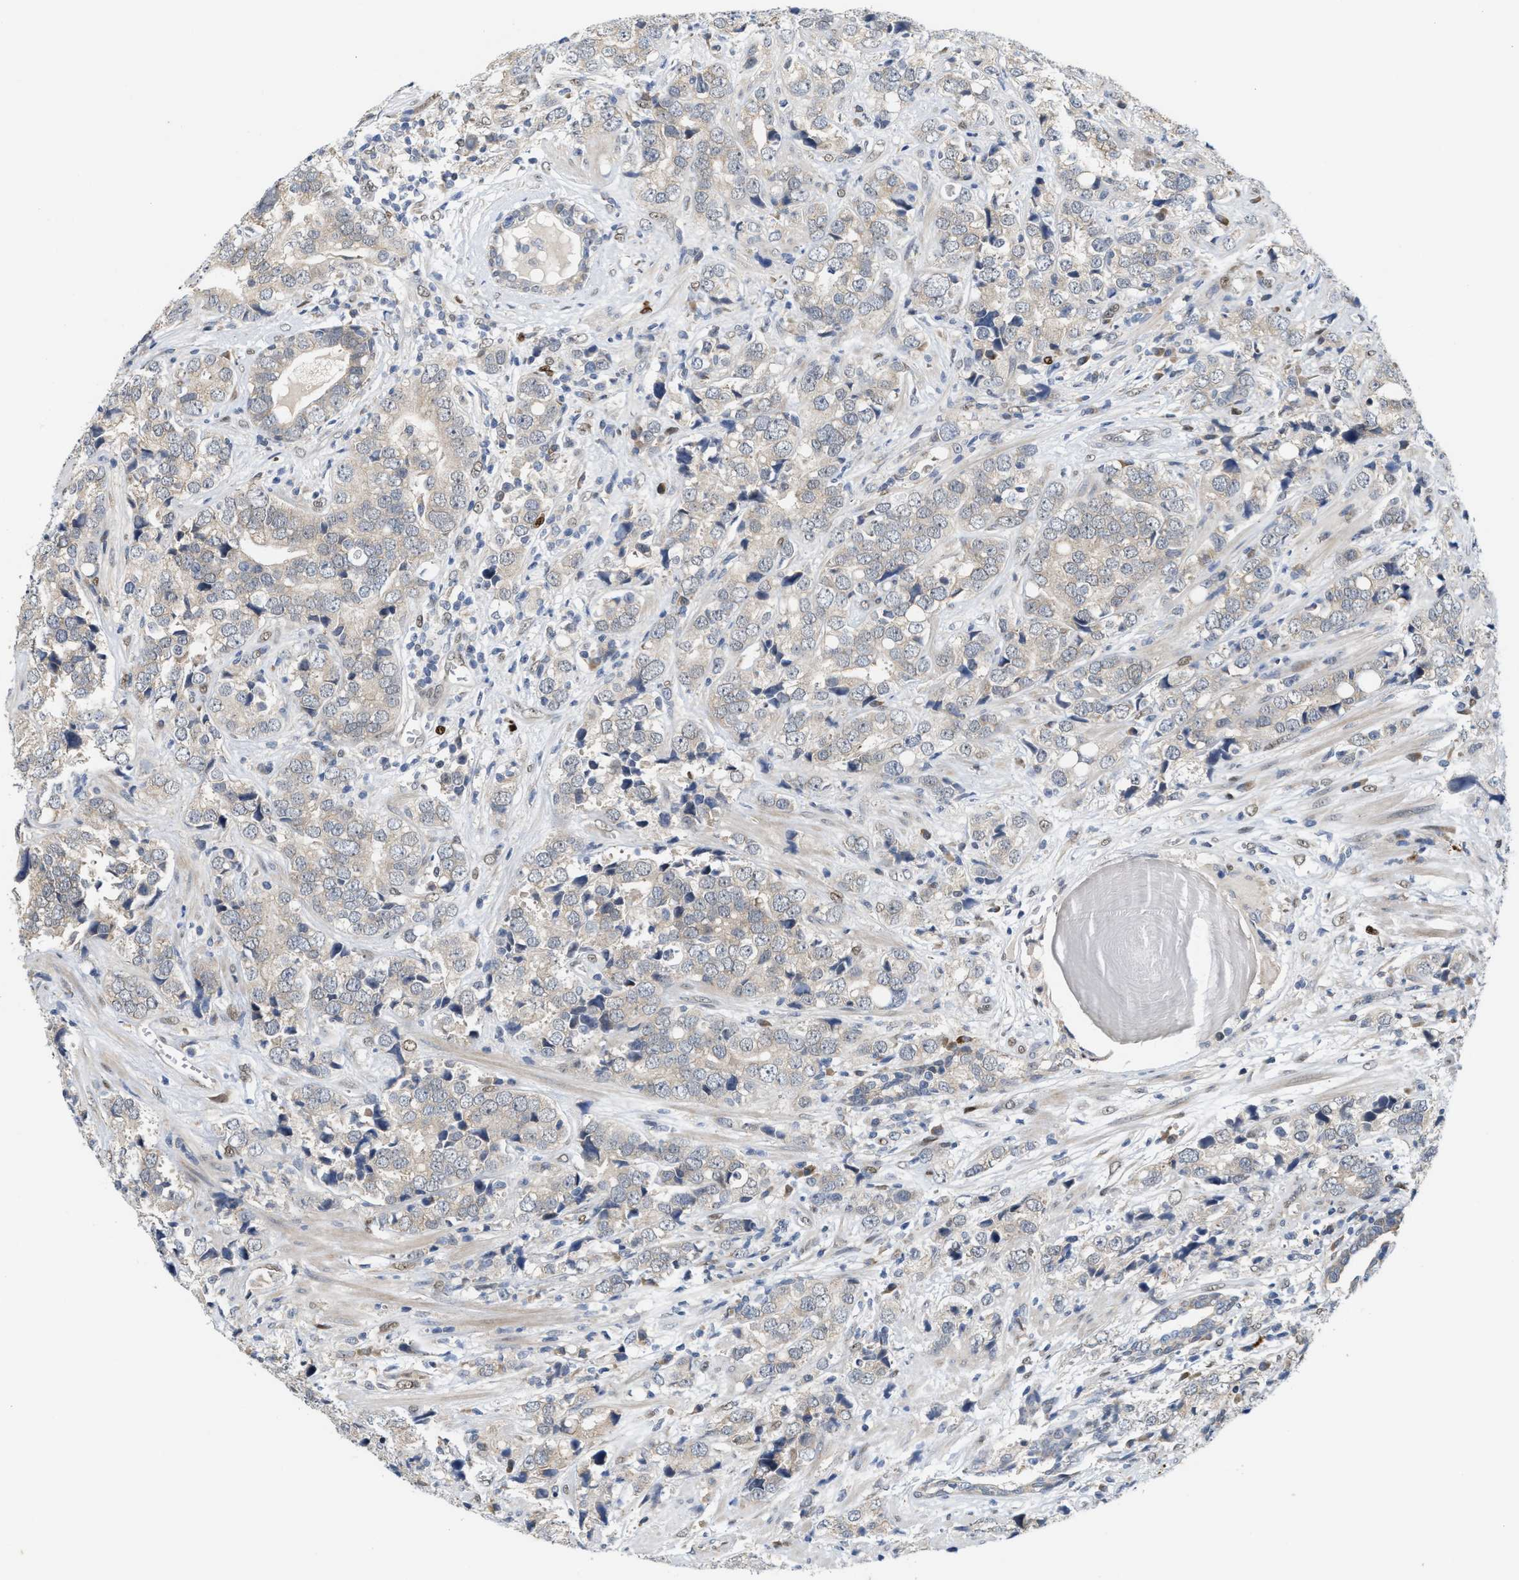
{"staining": {"intensity": "weak", "quantity": "<25%", "location": "cytoplasmic/membranous"}, "tissue": "prostate cancer", "cell_type": "Tumor cells", "image_type": "cancer", "snomed": [{"axis": "morphology", "description": "Adenocarcinoma, High grade"}, {"axis": "topography", "description": "Prostate"}], "caption": "Image shows no protein expression in tumor cells of prostate cancer tissue.", "gene": "TCF4", "patient": {"sex": "male", "age": 71}}